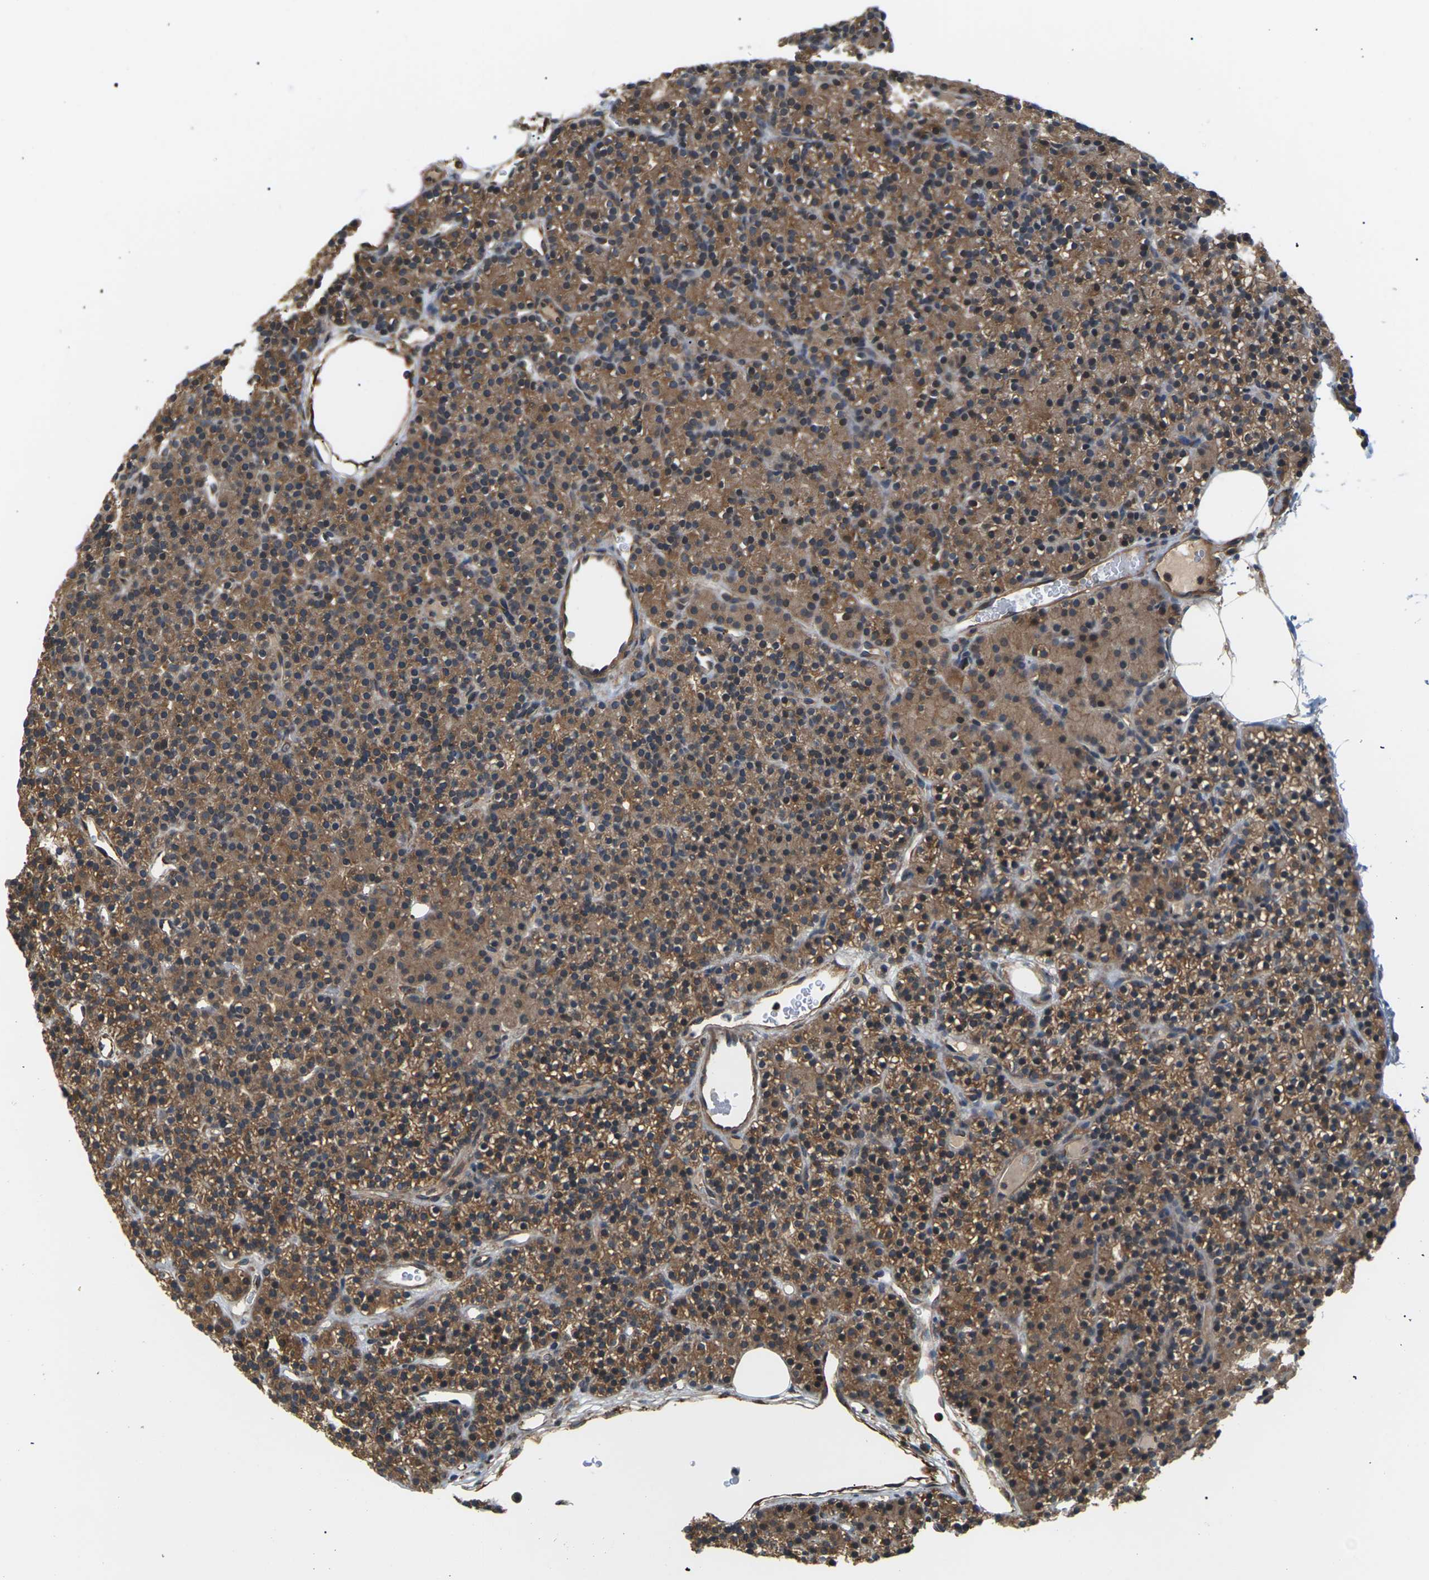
{"staining": {"intensity": "moderate", "quantity": ">75%", "location": "cytoplasmic/membranous"}, "tissue": "parathyroid gland", "cell_type": "Glandular cells", "image_type": "normal", "snomed": [{"axis": "morphology", "description": "Normal tissue, NOS"}, {"axis": "morphology", "description": "Hyperplasia, NOS"}, {"axis": "topography", "description": "Parathyroid gland"}], "caption": "Protein analysis of unremarkable parathyroid gland shows moderate cytoplasmic/membranous positivity in approximately >75% of glandular cells. (DAB IHC, brown staining for protein, blue staining for nuclei).", "gene": "NRAS", "patient": {"sex": "male", "age": 44}}